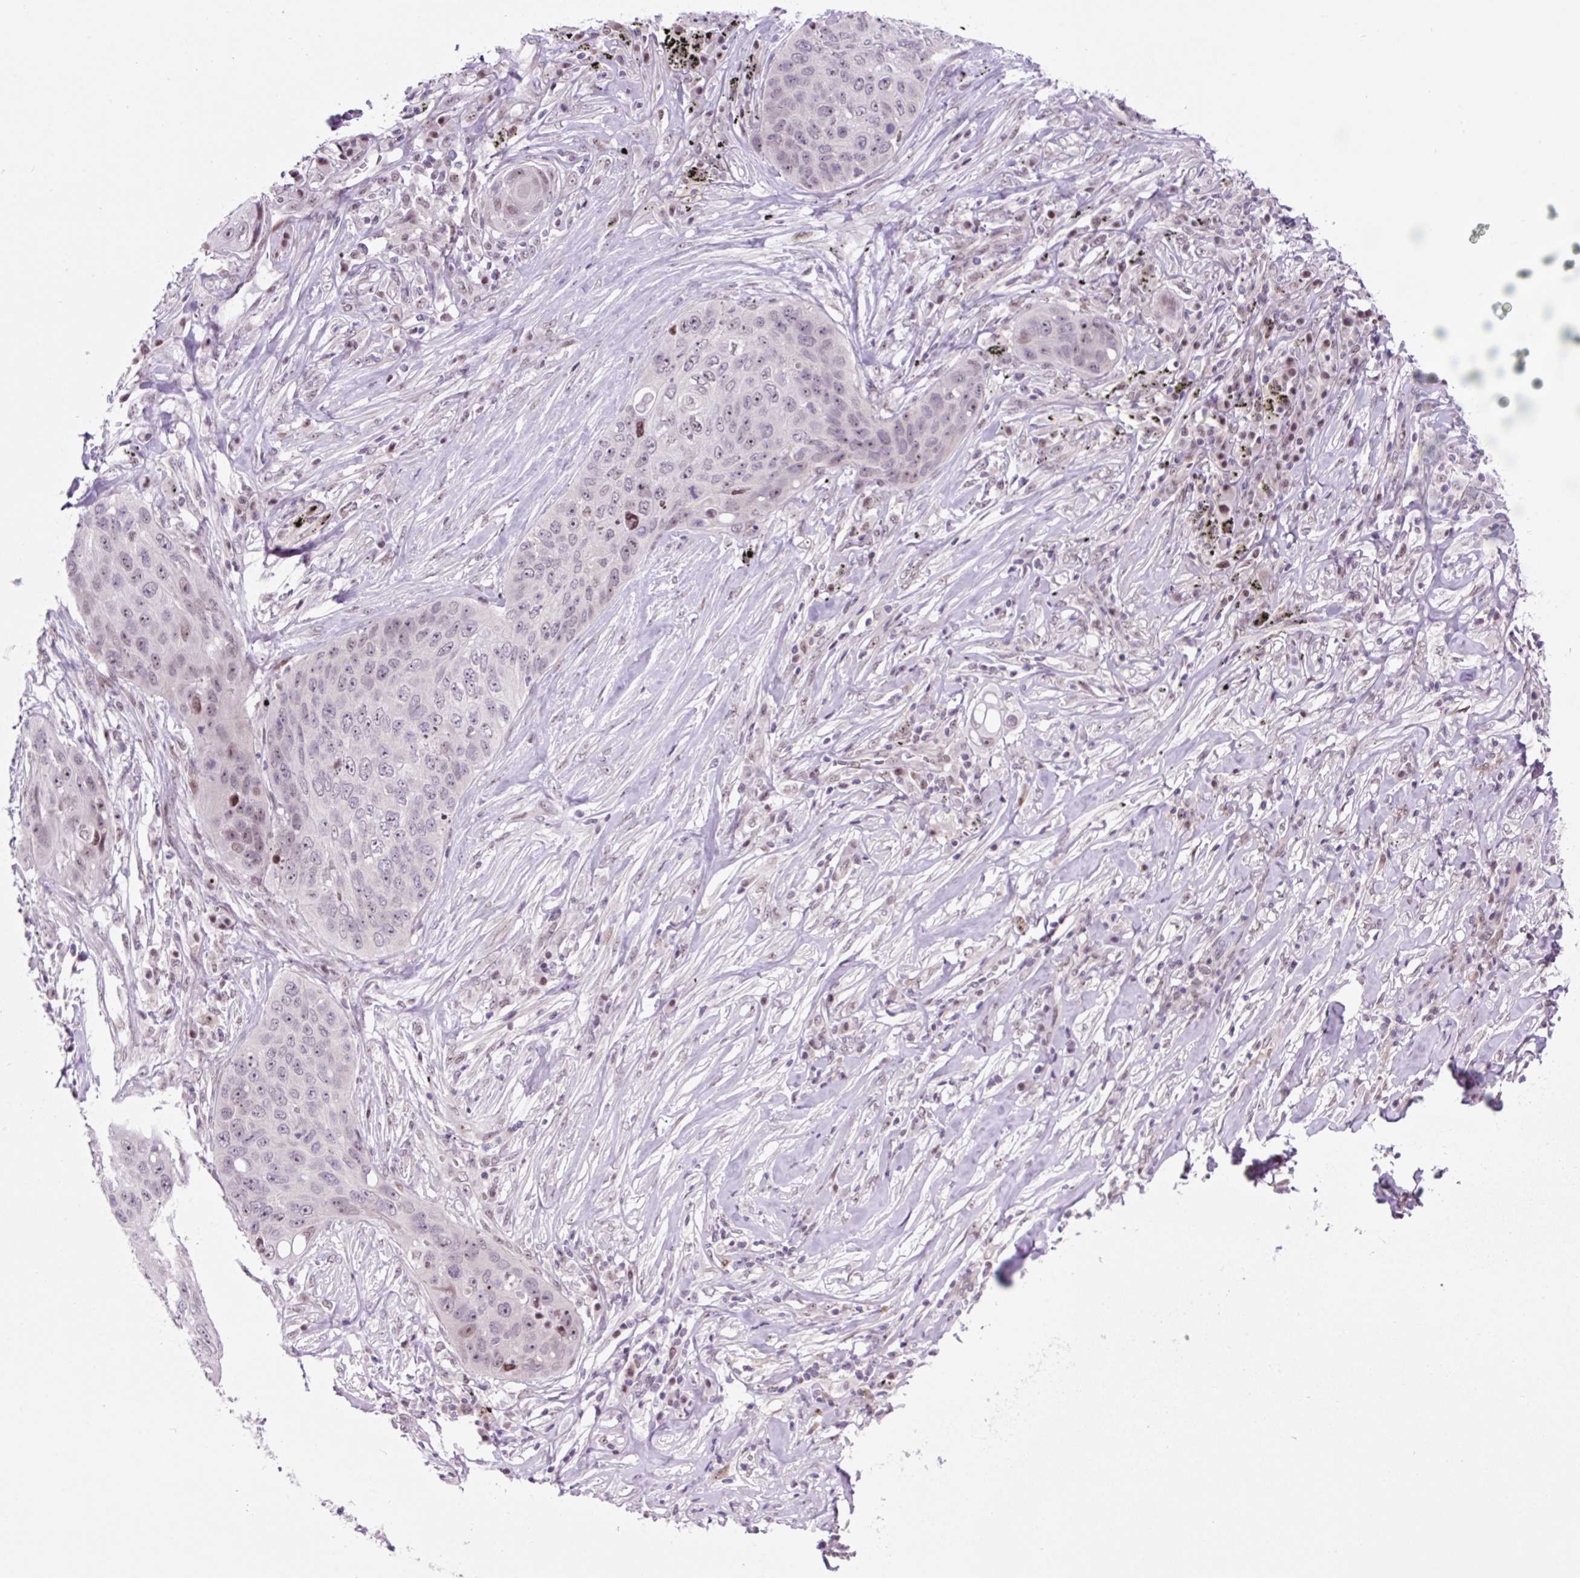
{"staining": {"intensity": "negative", "quantity": "none", "location": "none"}, "tissue": "lung cancer", "cell_type": "Tumor cells", "image_type": "cancer", "snomed": [{"axis": "morphology", "description": "Squamous cell carcinoma, NOS"}, {"axis": "topography", "description": "Lung"}], "caption": "The image exhibits no significant expression in tumor cells of lung cancer (squamous cell carcinoma).", "gene": "TAF1A", "patient": {"sex": "female", "age": 63}}